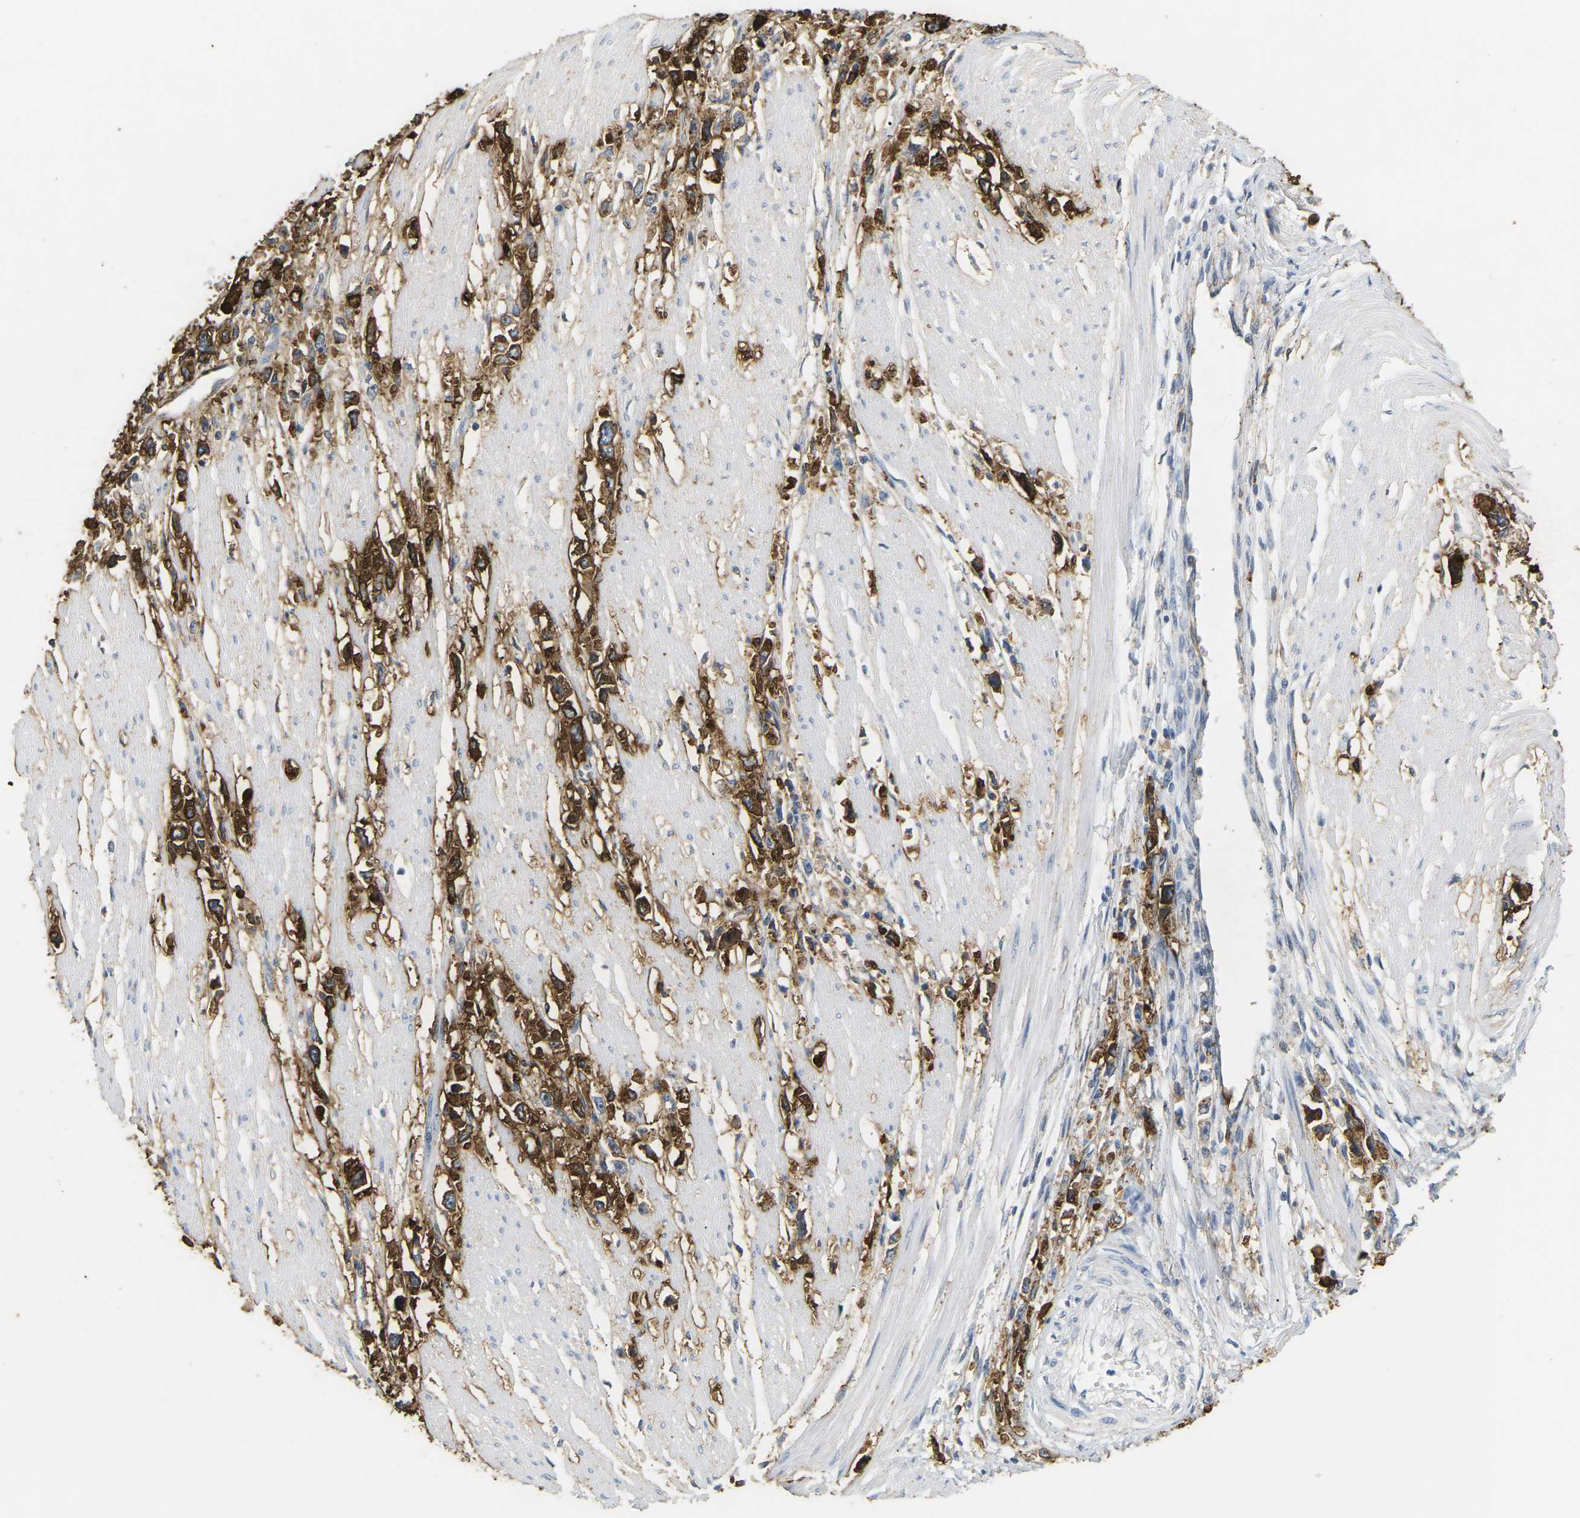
{"staining": {"intensity": "strong", "quantity": ">75%", "location": "cytoplasmic/membranous"}, "tissue": "stomach cancer", "cell_type": "Tumor cells", "image_type": "cancer", "snomed": [{"axis": "morphology", "description": "Adenocarcinoma, NOS"}, {"axis": "topography", "description": "Stomach"}], "caption": "There is high levels of strong cytoplasmic/membranous staining in tumor cells of adenocarcinoma (stomach), as demonstrated by immunohistochemical staining (brown color).", "gene": "ADM", "patient": {"sex": "female", "age": 59}}